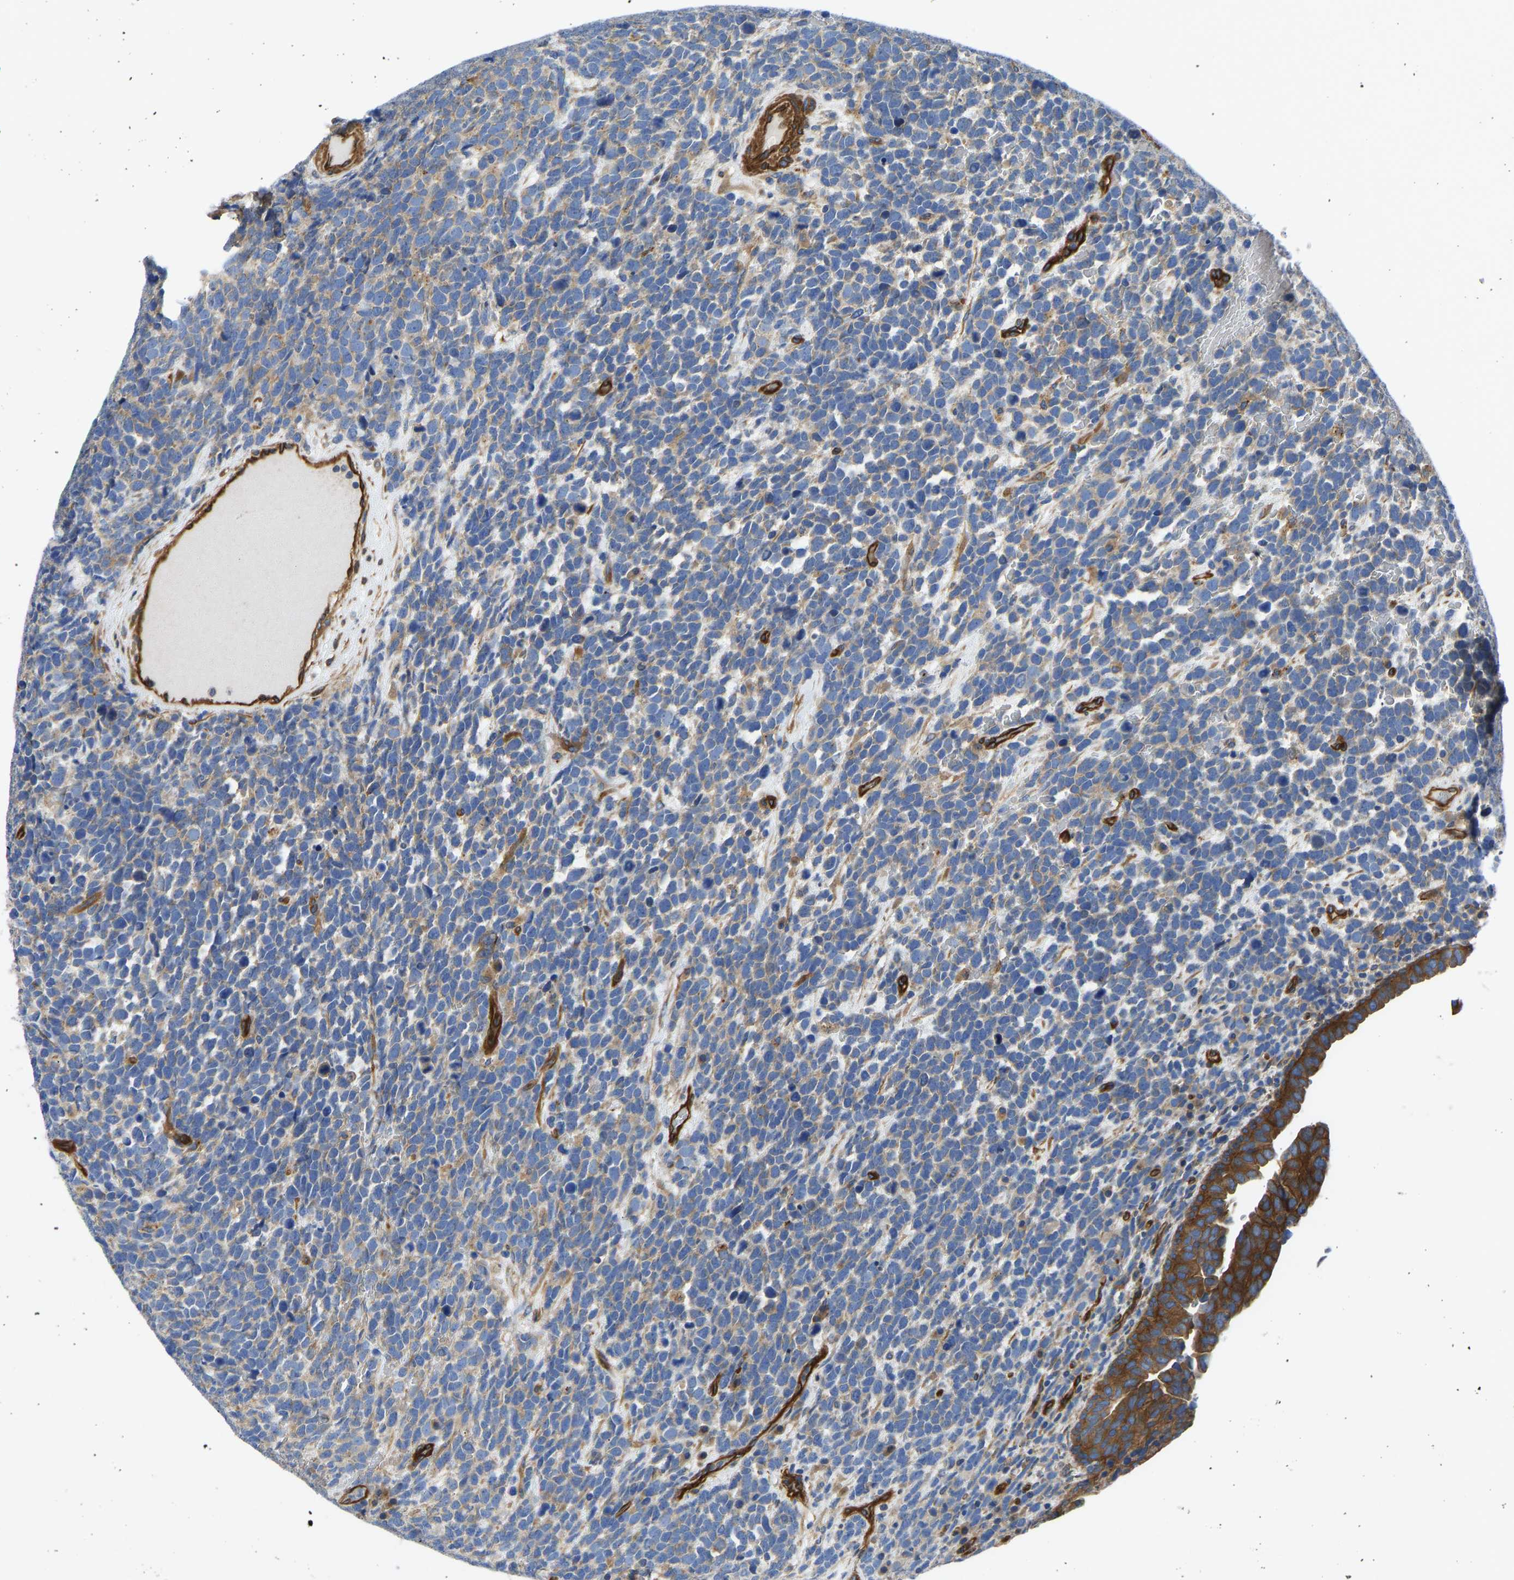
{"staining": {"intensity": "strong", "quantity": "<25%", "location": "cytoplasmic/membranous"}, "tissue": "urothelial cancer", "cell_type": "Tumor cells", "image_type": "cancer", "snomed": [{"axis": "morphology", "description": "Urothelial carcinoma, High grade"}, {"axis": "topography", "description": "Urinary bladder"}], "caption": "Tumor cells reveal medium levels of strong cytoplasmic/membranous staining in about <25% of cells in urothelial cancer. (DAB IHC with brightfield microscopy, high magnification).", "gene": "MYO1C", "patient": {"sex": "female", "age": 82}}